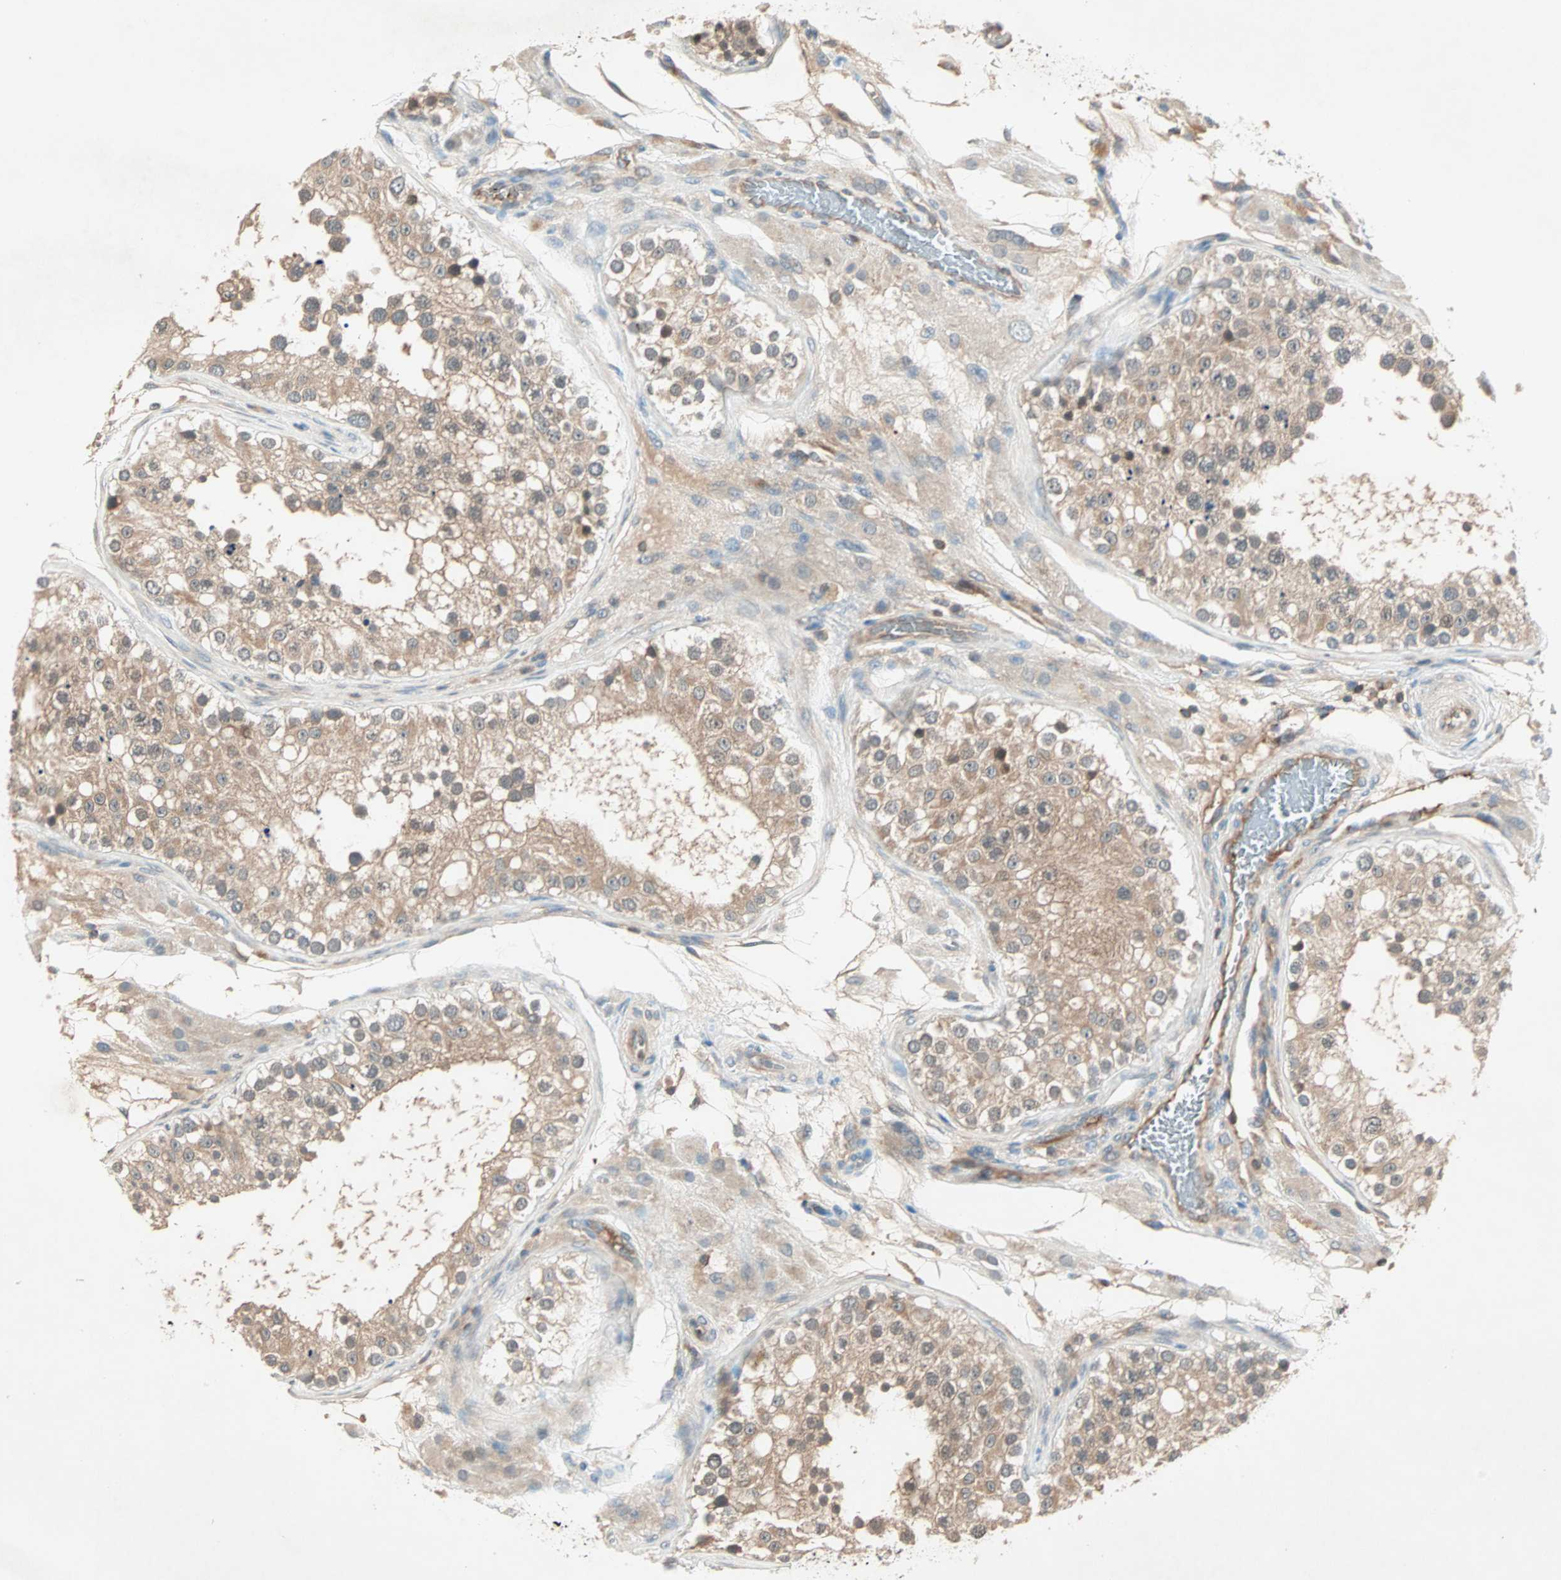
{"staining": {"intensity": "weak", "quantity": ">75%", "location": "cytoplasmic/membranous"}, "tissue": "testis", "cell_type": "Cells in seminiferous ducts", "image_type": "normal", "snomed": [{"axis": "morphology", "description": "Normal tissue, NOS"}, {"axis": "topography", "description": "Testis"}], "caption": "High-power microscopy captured an immunohistochemistry (IHC) micrograph of benign testis, revealing weak cytoplasmic/membranous expression in approximately >75% of cells in seminiferous ducts.", "gene": "TEC", "patient": {"sex": "male", "age": 26}}